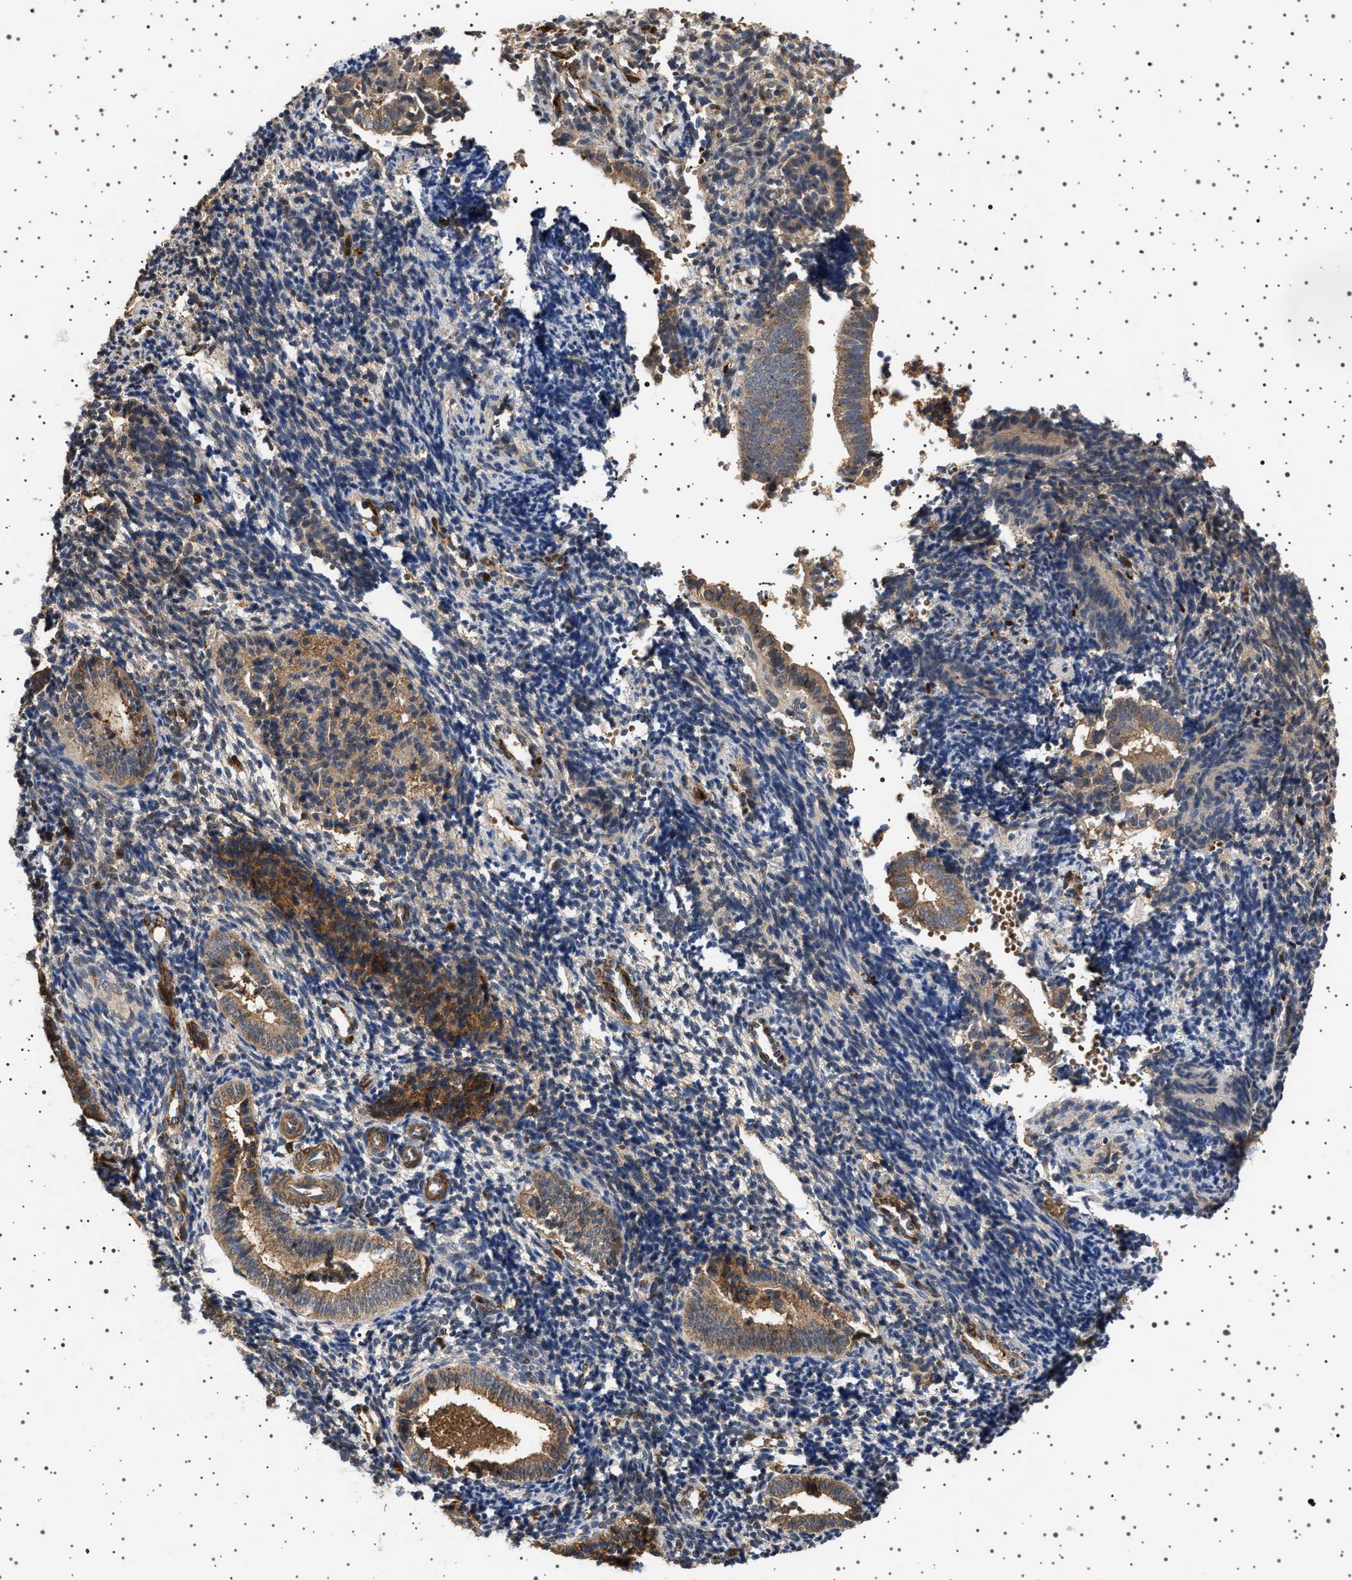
{"staining": {"intensity": "negative", "quantity": "none", "location": "none"}, "tissue": "endometrium", "cell_type": "Cells in endometrial stroma", "image_type": "normal", "snomed": [{"axis": "morphology", "description": "Normal tissue, NOS"}, {"axis": "topography", "description": "Uterus"}, {"axis": "topography", "description": "Endometrium"}], "caption": "High magnification brightfield microscopy of normal endometrium stained with DAB (brown) and counterstained with hematoxylin (blue): cells in endometrial stroma show no significant expression. (DAB immunohistochemistry with hematoxylin counter stain).", "gene": "GUCY1B1", "patient": {"sex": "female", "age": 33}}